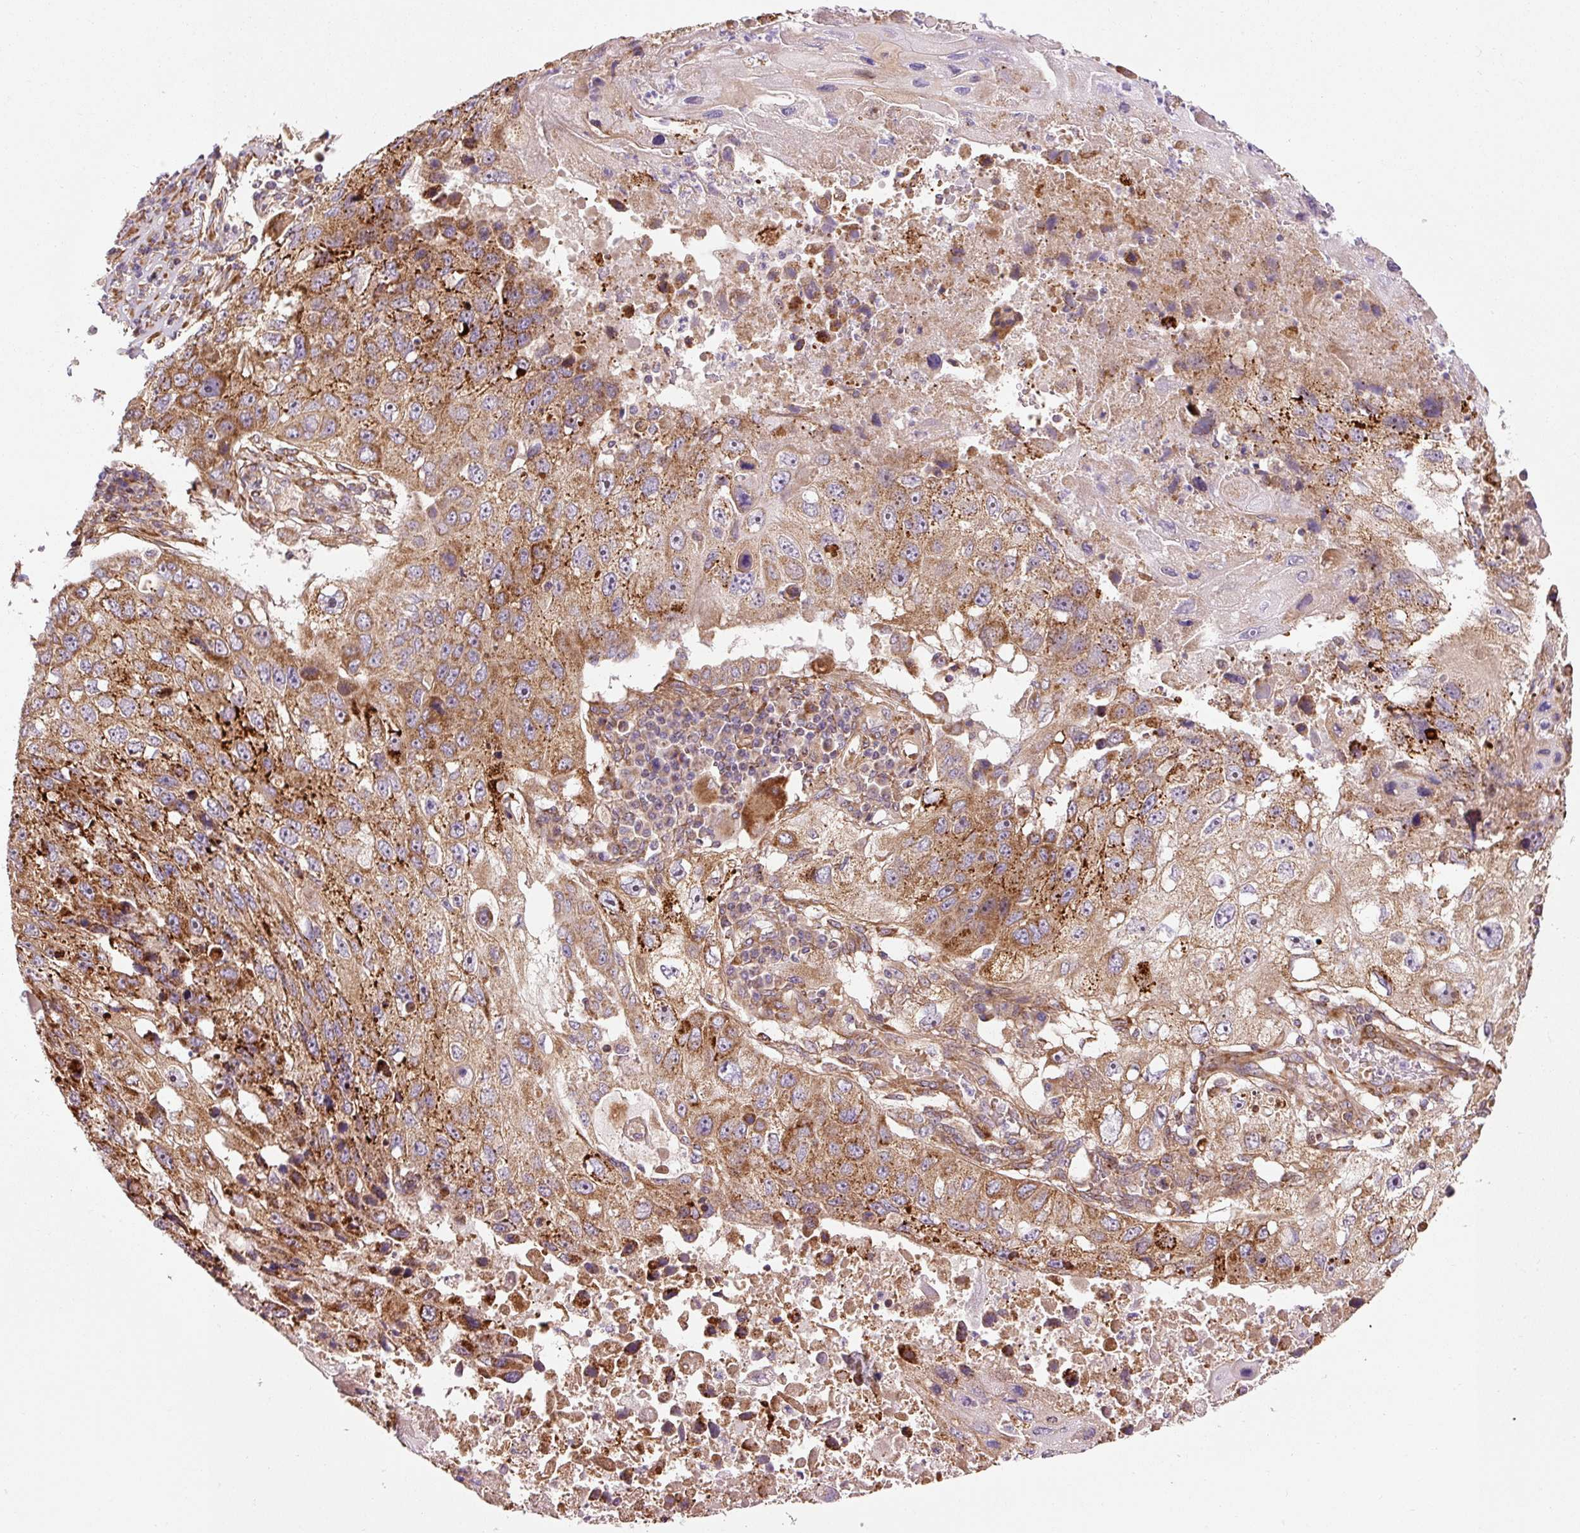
{"staining": {"intensity": "moderate", "quantity": ">75%", "location": "cytoplasmic/membranous"}, "tissue": "lung cancer", "cell_type": "Tumor cells", "image_type": "cancer", "snomed": [{"axis": "morphology", "description": "Squamous cell carcinoma, NOS"}, {"axis": "topography", "description": "Lung"}], "caption": "This photomicrograph exhibits immunohistochemistry (IHC) staining of human squamous cell carcinoma (lung), with medium moderate cytoplasmic/membranous positivity in about >75% of tumor cells.", "gene": "ISCU", "patient": {"sex": "male", "age": 61}}